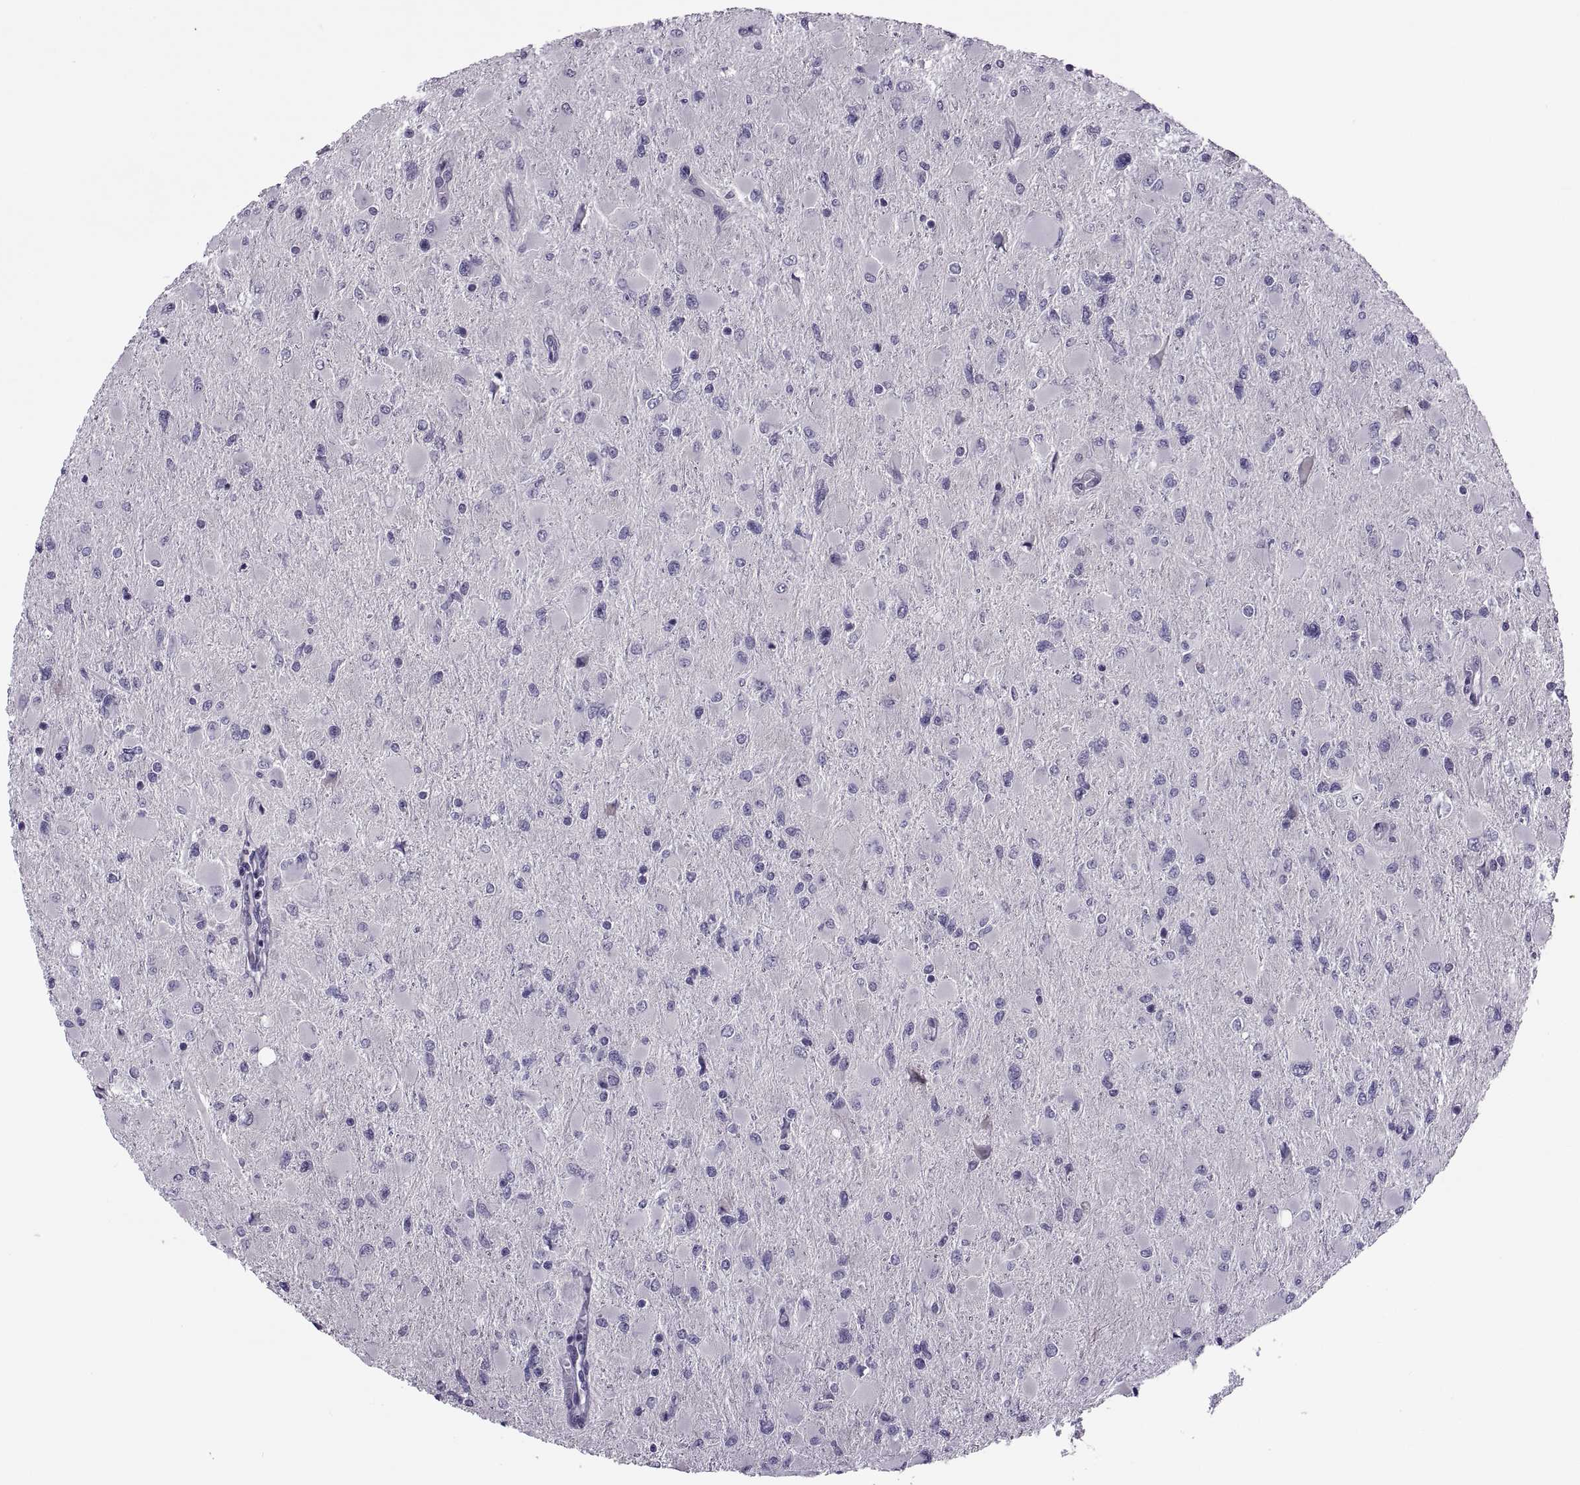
{"staining": {"intensity": "negative", "quantity": "none", "location": "none"}, "tissue": "glioma", "cell_type": "Tumor cells", "image_type": "cancer", "snomed": [{"axis": "morphology", "description": "Glioma, malignant, High grade"}, {"axis": "topography", "description": "Cerebral cortex"}], "caption": "IHC photomicrograph of malignant high-grade glioma stained for a protein (brown), which shows no positivity in tumor cells.", "gene": "MAGEB1", "patient": {"sex": "female", "age": 36}}